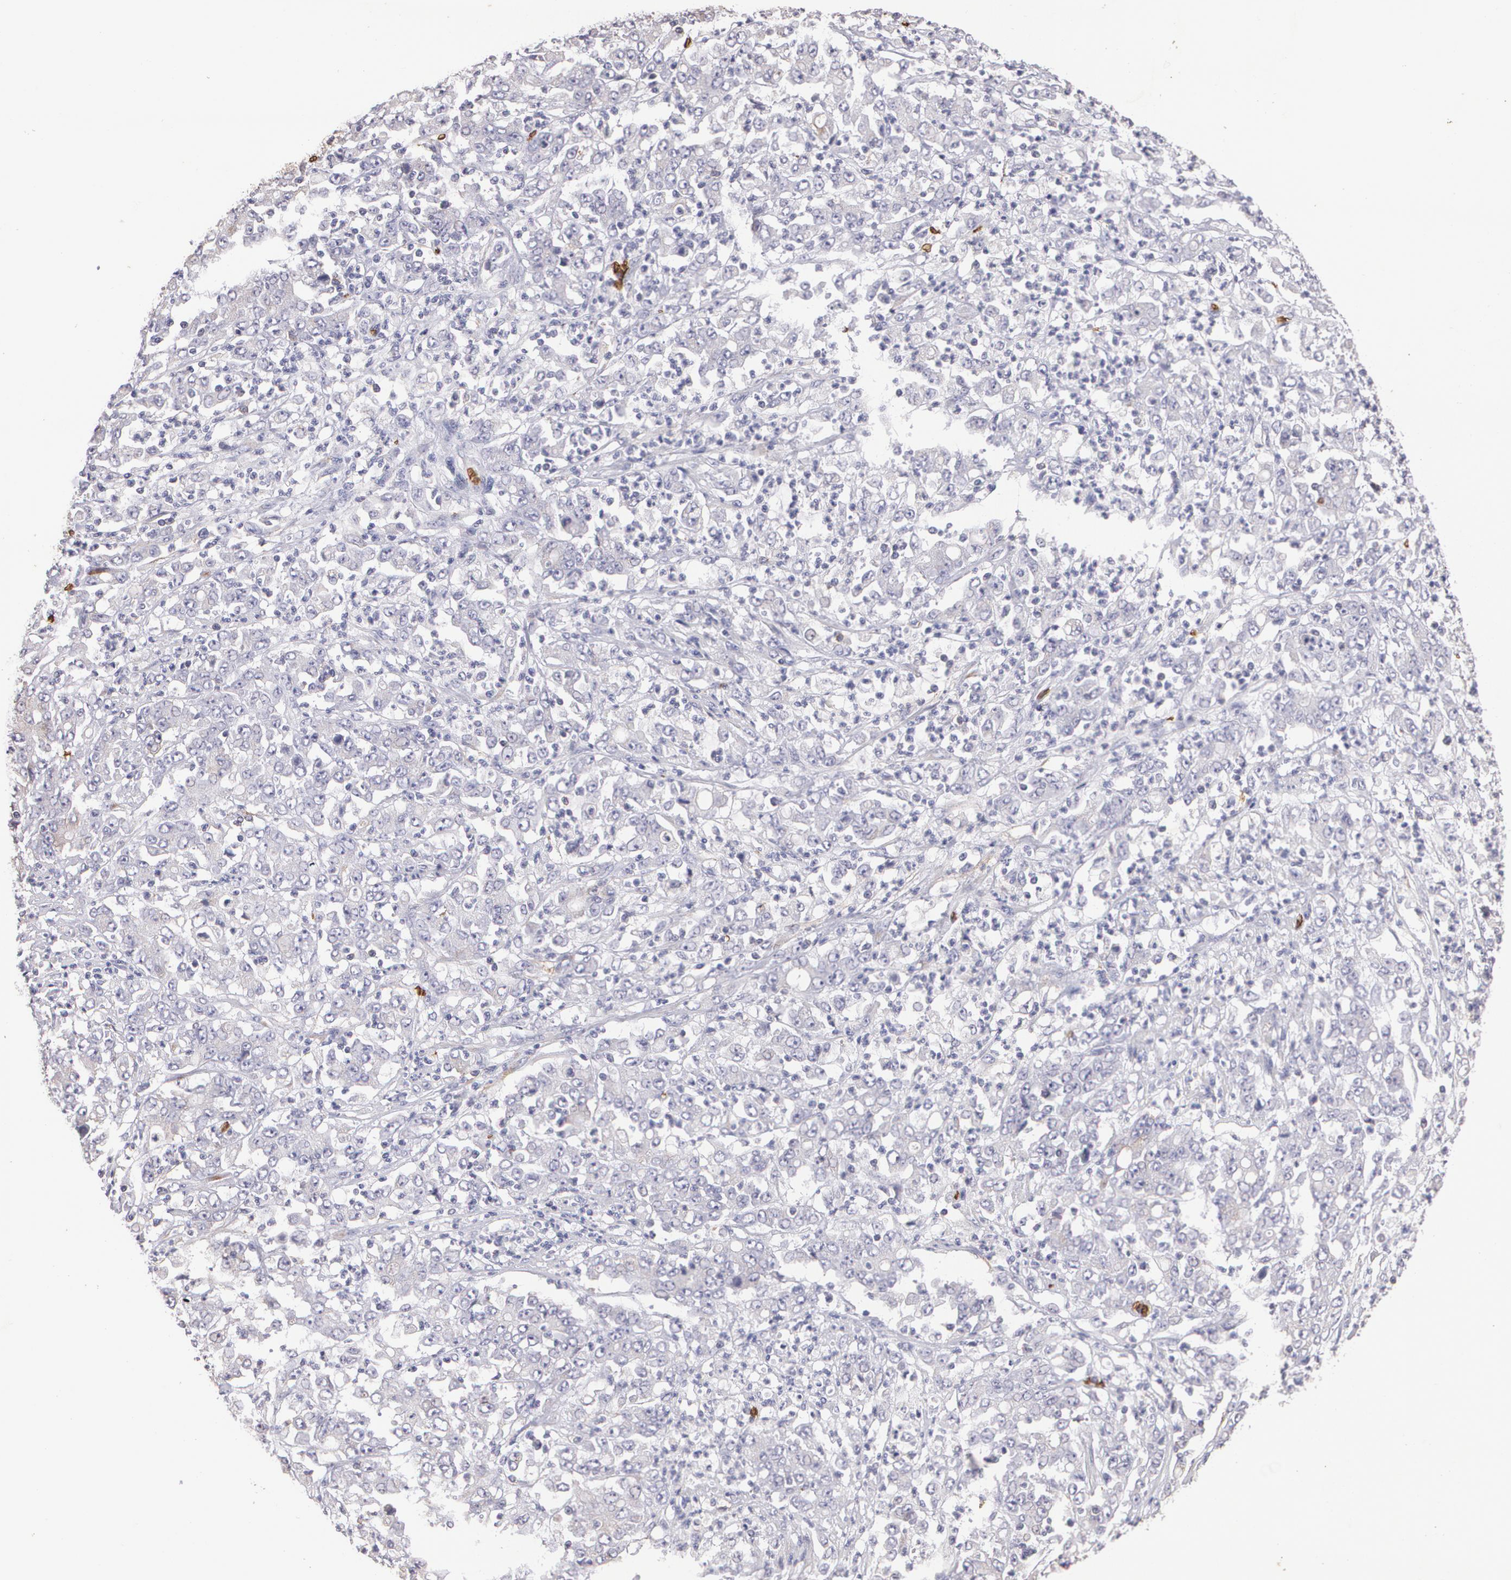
{"staining": {"intensity": "negative", "quantity": "none", "location": "none"}, "tissue": "stomach cancer", "cell_type": "Tumor cells", "image_type": "cancer", "snomed": [{"axis": "morphology", "description": "Adenocarcinoma, NOS"}, {"axis": "topography", "description": "Stomach, lower"}], "caption": "IHC image of neoplastic tissue: human stomach cancer (adenocarcinoma) stained with DAB (3,3'-diaminobenzidine) exhibits no significant protein positivity in tumor cells.", "gene": "SLC2A1", "patient": {"sex": "female", "age": 71}}